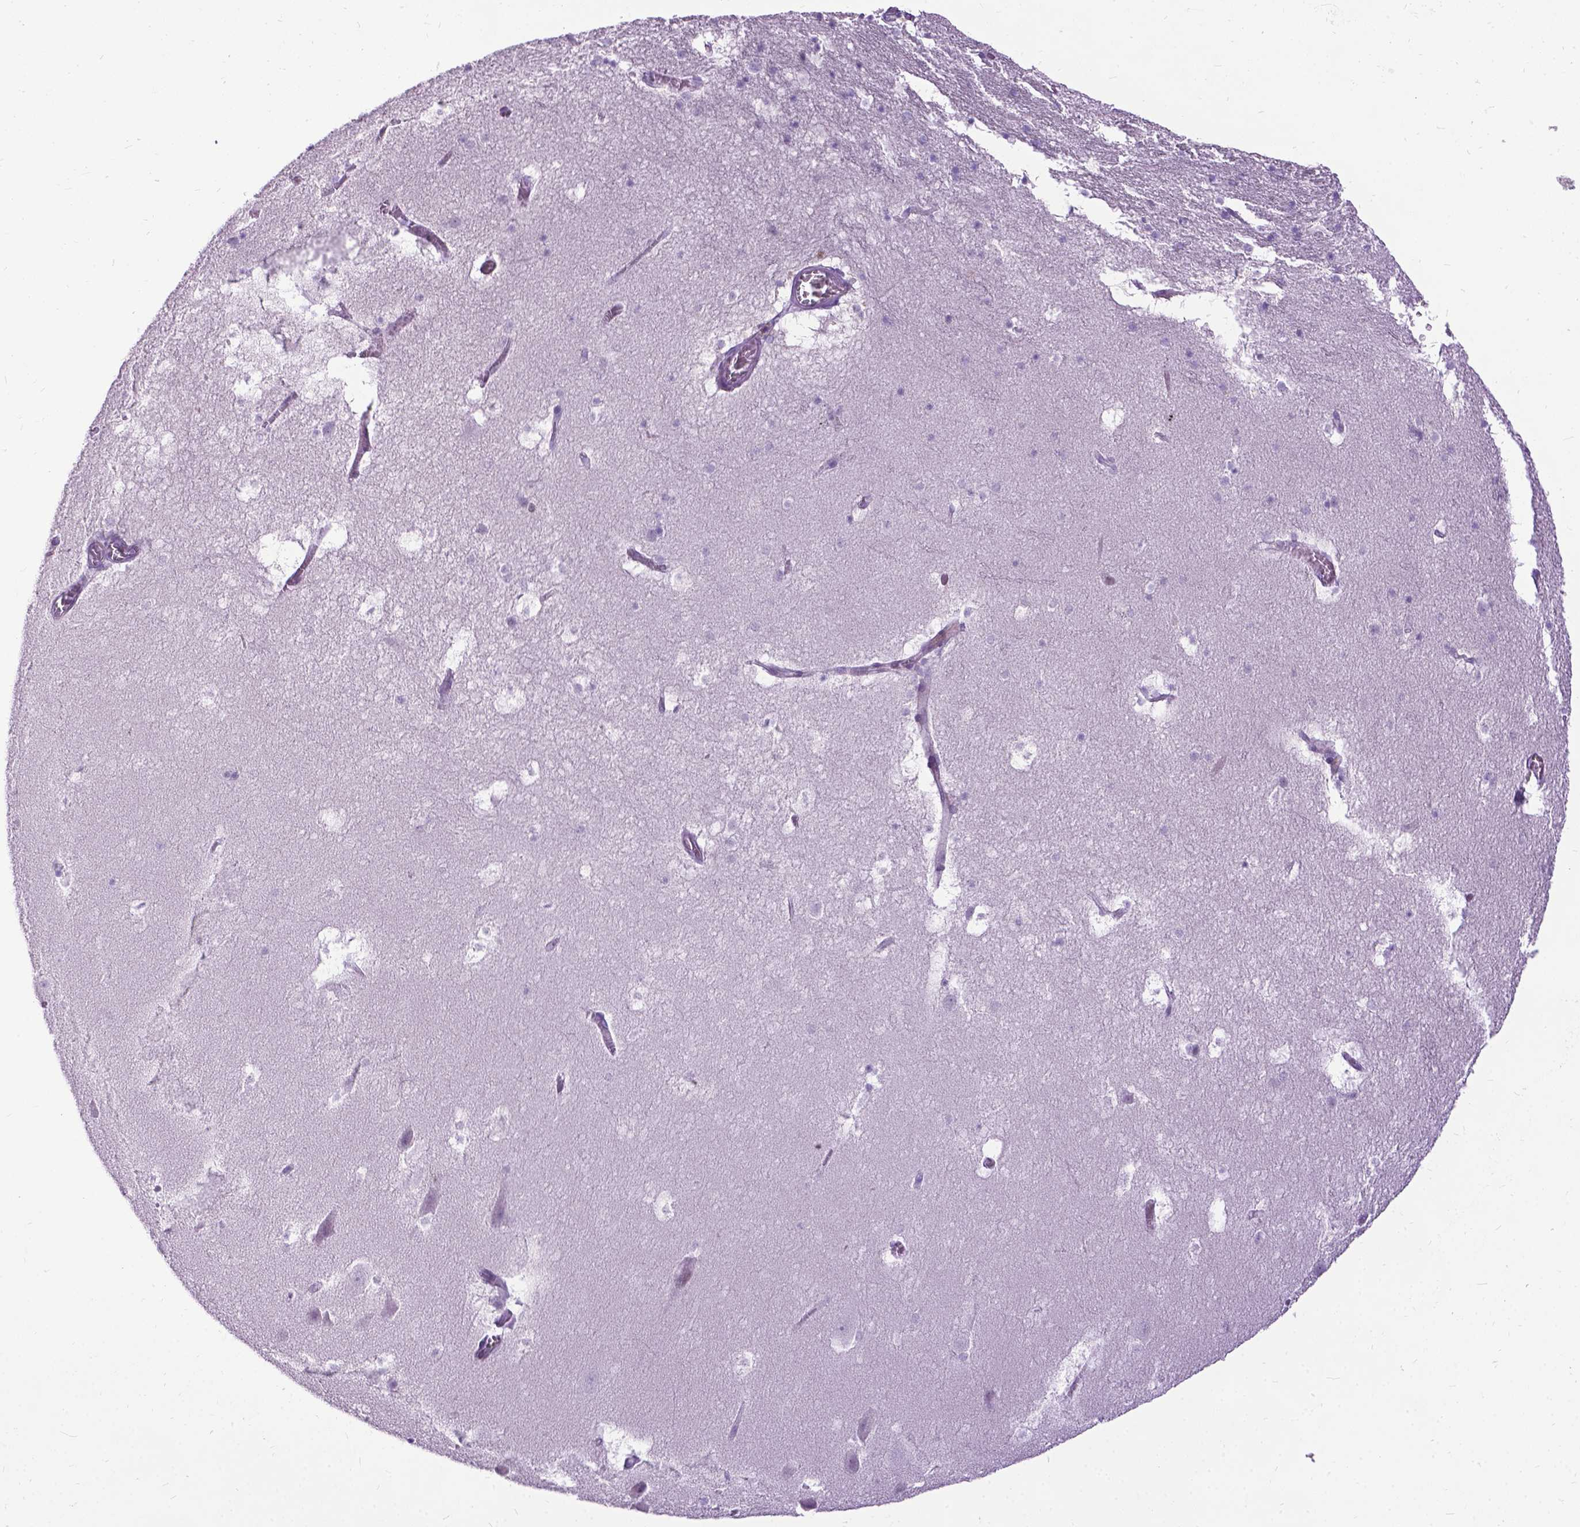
{"staining": {"intensity": "negative", "quantity": "none", "location": "none"}, "tissue": "hippocampus", "cell_type": "Glial cells", "image_type": "normal", "snomed": [{"axis": "morphology", "description": "Normal tissue, NOS"}, {"axis": "topography", "description": "Hippocampus"}], "caption": "Glial cells are negative for protein expression in normal human hippocampus. The staining was performed using DAB (3,3'-diaminobenzidine) to visualize the protein expression in brown, while the nuclei were stained in blue with hematoxylin (Magnification: 20x).", "gene": "PROB1", "patient": {"sex": "male", "age": 45}}